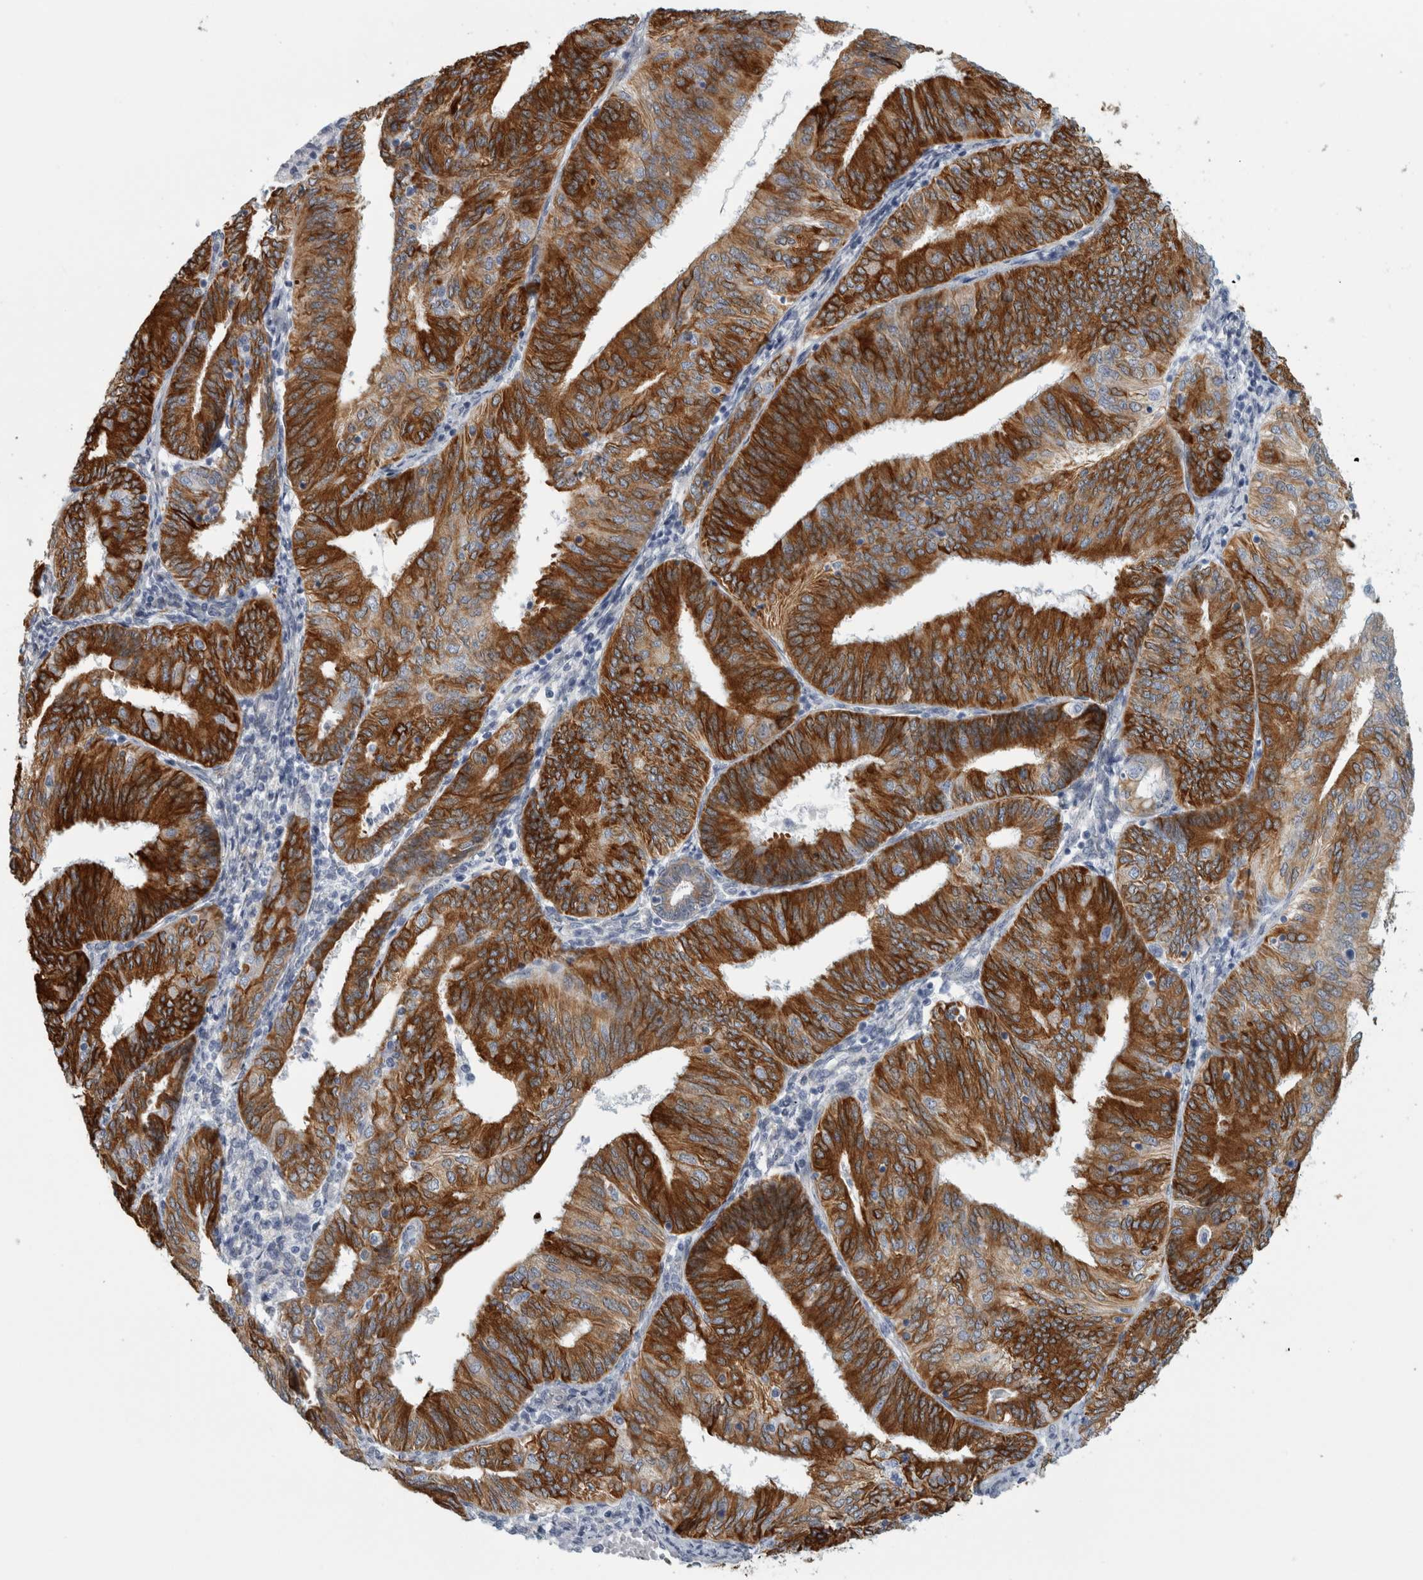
{"staining": {"intensity": "strong", "quantity": ">75%", "location": "cytoplasmic/membranous"}, "tissue": "endometrial cancer", "cell_type": "Tumor cells", "image_type": "cancer", "snomed": [{"axis": "morphology", "description": "Adenocarcinoma, NOS"}, {"axis": "topography", "description": "Endometrium"}], "caption": "Endometrial cancer was stained to show a protein in brown. There is high levels of strong cytoplasmic/membranous expression in approximately >75% of tumor cells.", "gene": "B3GNT3", "patient": {"sex": "female", "age": 58}}